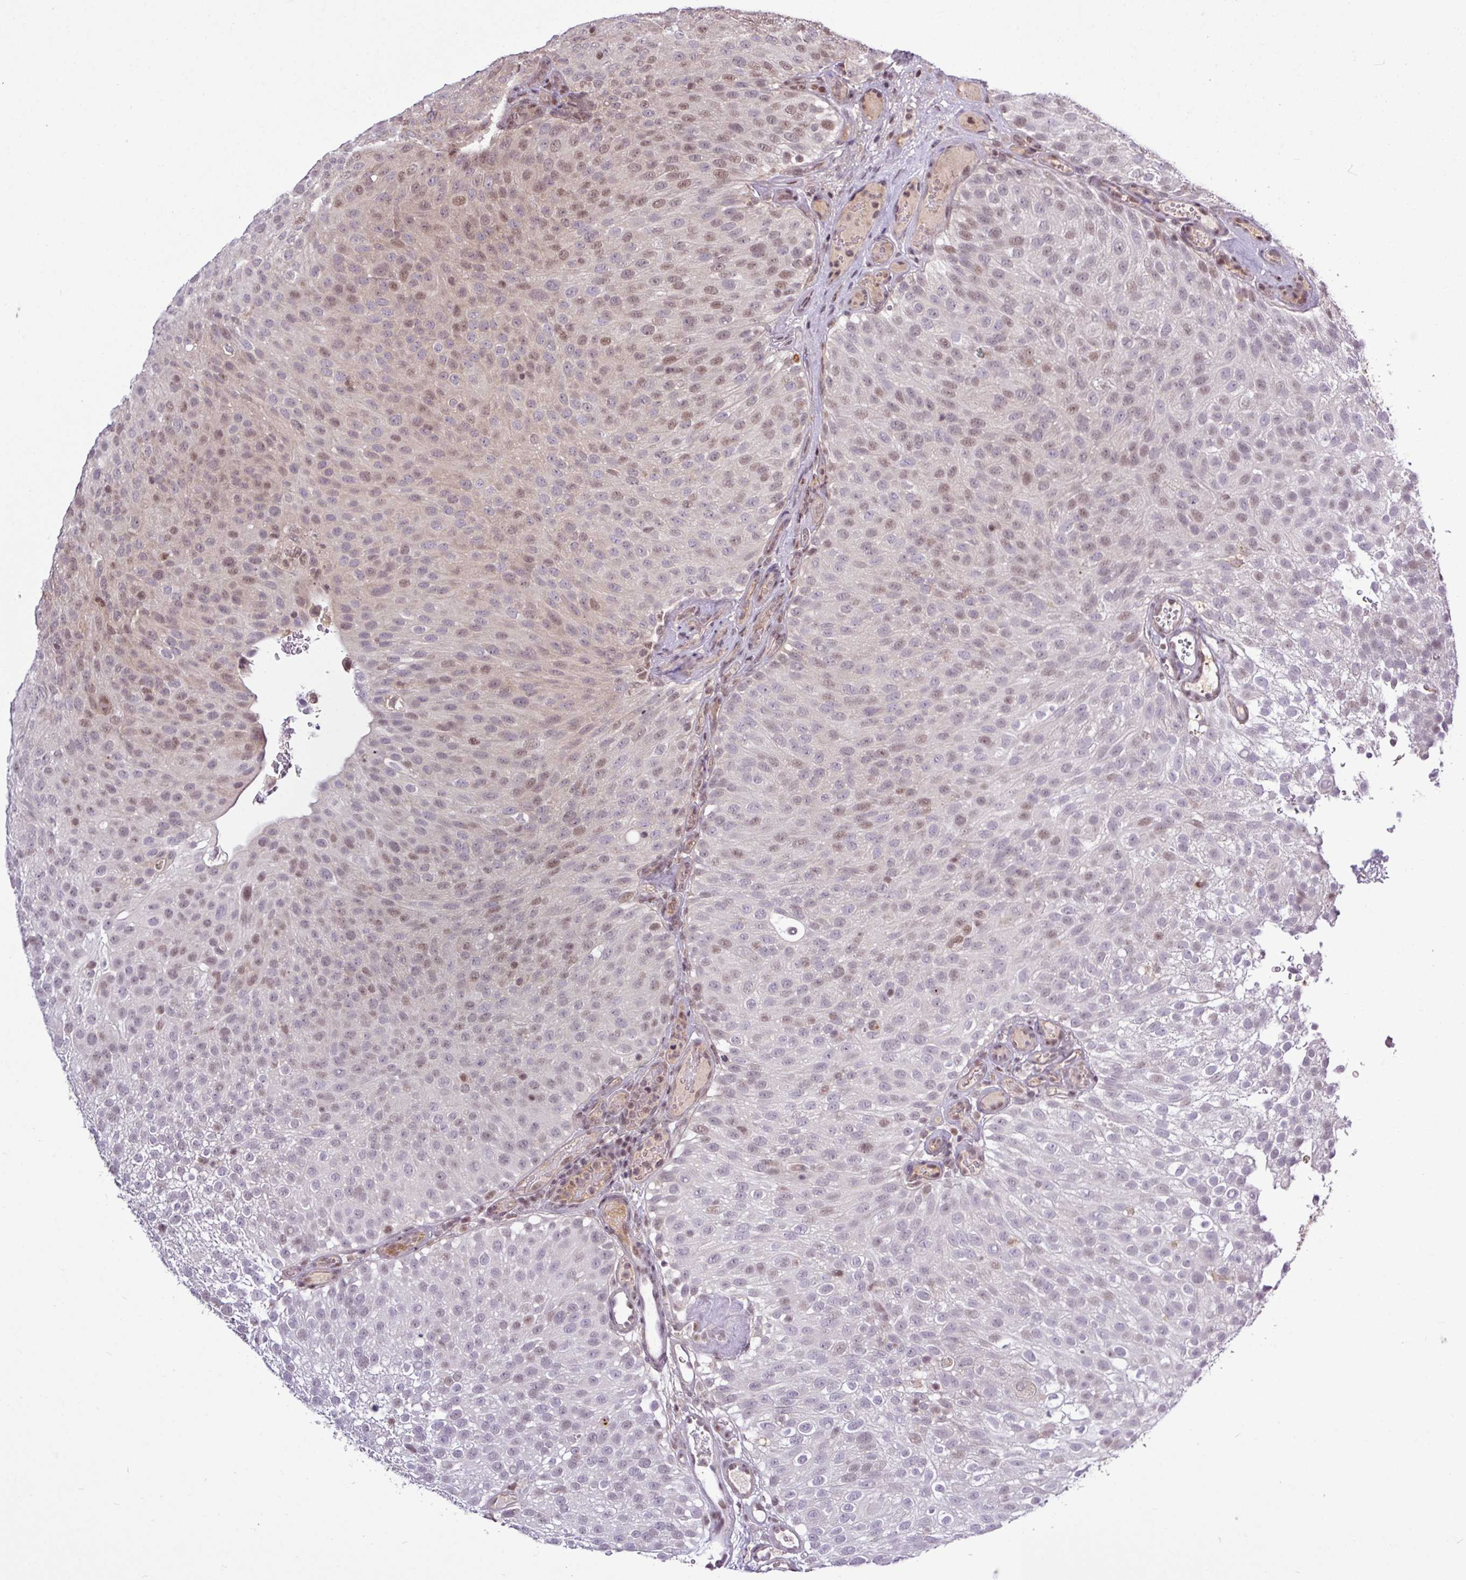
{"staining": {"intensity": "moderate", "quantity": "<25%", "location": "nuclear"}, "tissue": "urothelial cancer", "cell_type": "Tumor cells", "image_type": "cancer", "snomed": [{"axis": "morphology", "description": "Urothelial carcinoma, Low grade"}, {"axis": "topography", "description": "Urinary bladder"}], "caption": "Immunohistochemistry (IHC) of urothelial carcinoma (low-grade) demonstrates low levels of moderate nuclear expression in approximately <25% of tumor cells.", "gene": "ITPKC", "patient": {"sex": "male", "age": 78}}